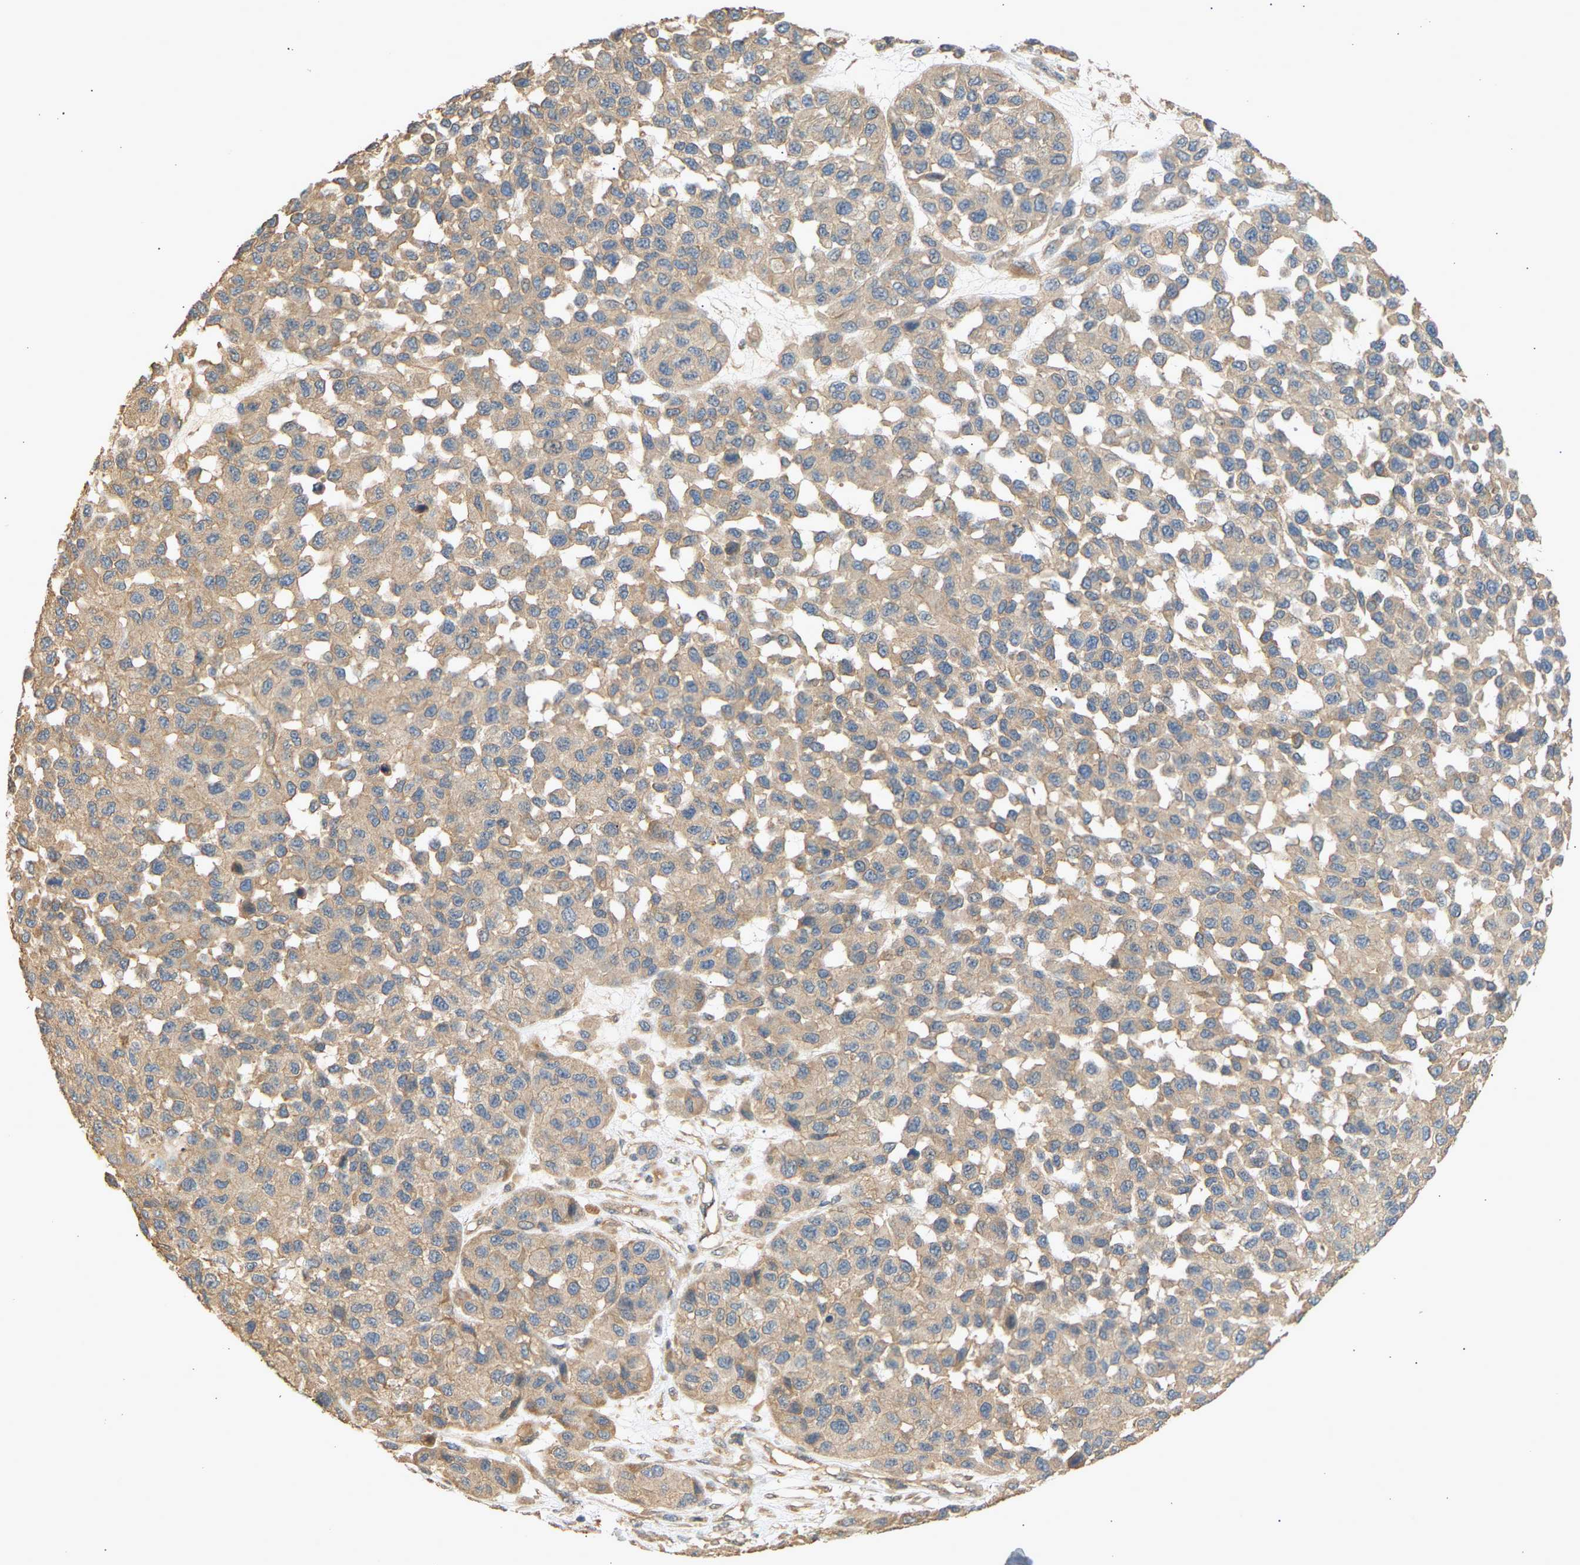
{"staining": {"intensity": "weak", "quantity": ">75%", "location": "cytoplasmic/membranous"}, "tissue": "melanoma", "cell_type": "Tumor cells", "image_type": "cancer", "snomed": [{"axis": "morphology", "description": "Malignant melanoma, NOS"}, {"axis": "topography", "description": "Skin"}], "caption": "This histopathology image displays malignant melanoma stained with IHC to label a protein in brown. The cytoplasmic/membranous of tumor cells show weak positivity for the protein. Nuclei are counter-stained blue.", "gene": "RGL1", "patient": {"sex": "male", "age": 62}}